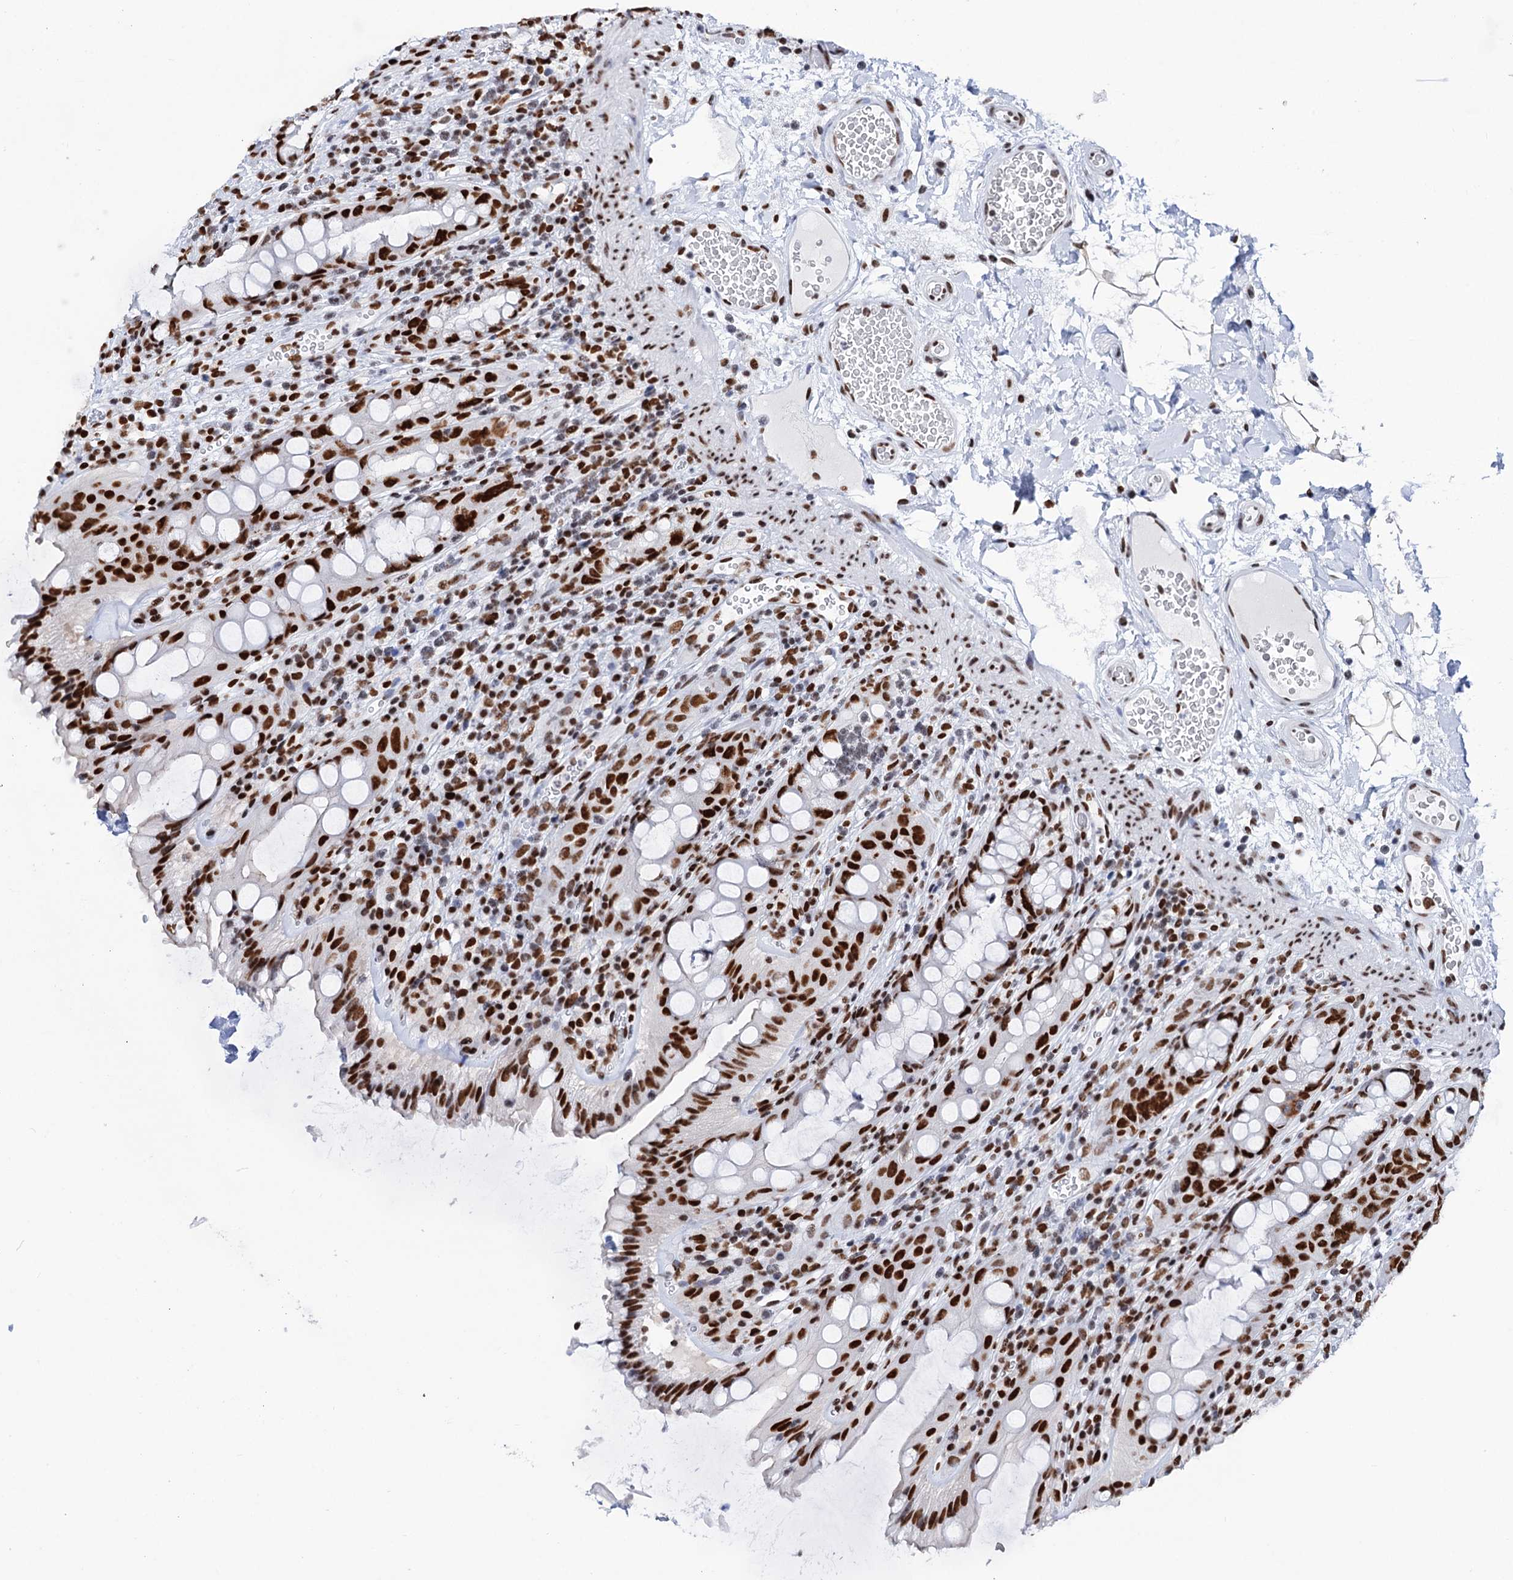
{"staining": {"intensity": "strong", "quantity": ">75%", "location": "nuclear"}, "tissue": "rectum", "cell_type": "Glandular cells", "image_type": "normal", "snomed": [{"axis": "morphology", "description": "Normal tissue, NOS"}, {"axis": "topography", "description": "Rectum"}], "caption": "This image demonstrates IHC staining of normal rectum, with high strong nuclear staining in about >75% of glandular cells.", "gene": "MATR3", "patient": {"sex": "female", "age": 57}}